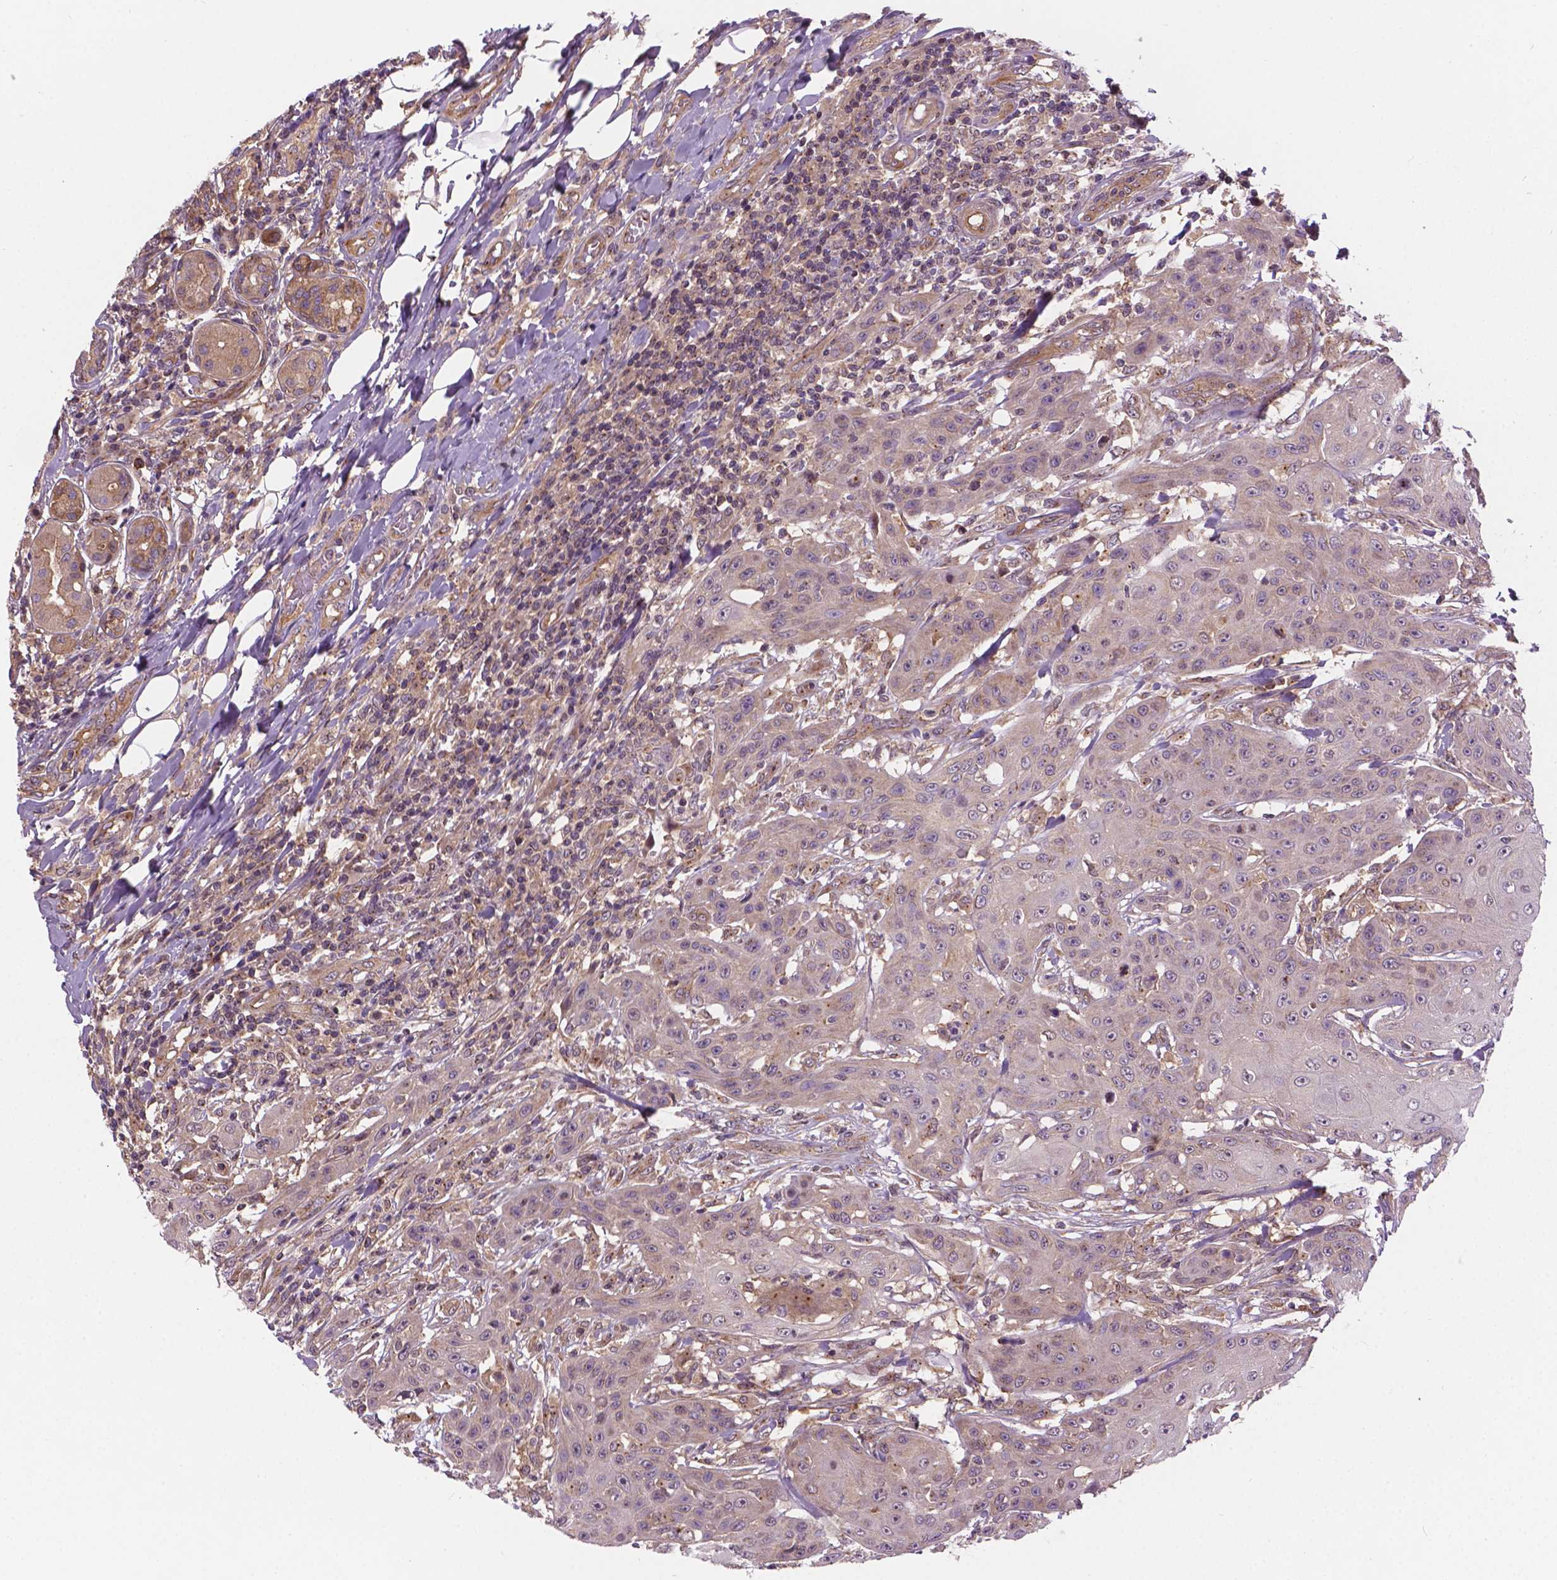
{"staining": {"intensity": "weak", "quantity": "25%-75%", "location": "cytoplasmic/membranous"}, "tissue": "head and neck cancer", "cell_type": "Tumor cells", "image_type": "cancer", "snomed": [{"axis": "morphology", "description": "Normal tissue, NOS"}, {"axis": "morphology", "description": "Squamous cell carcinoma, NOS"}, {"axis": "topography", "description": "Oral tissue"}, {"axis": "topography", "description": "Head-Neck"}], "caption": "Head and neck cancer stained with DAB (3,3'-diaminobenzidine) immunohistochemistry (IHC) exhibits low levels of weak cytoplasmic/membranous expression in approximately 25%-75% of tumor cells.", "gene": "MZT1", "patient": {"sex": "female", "age": 55}}